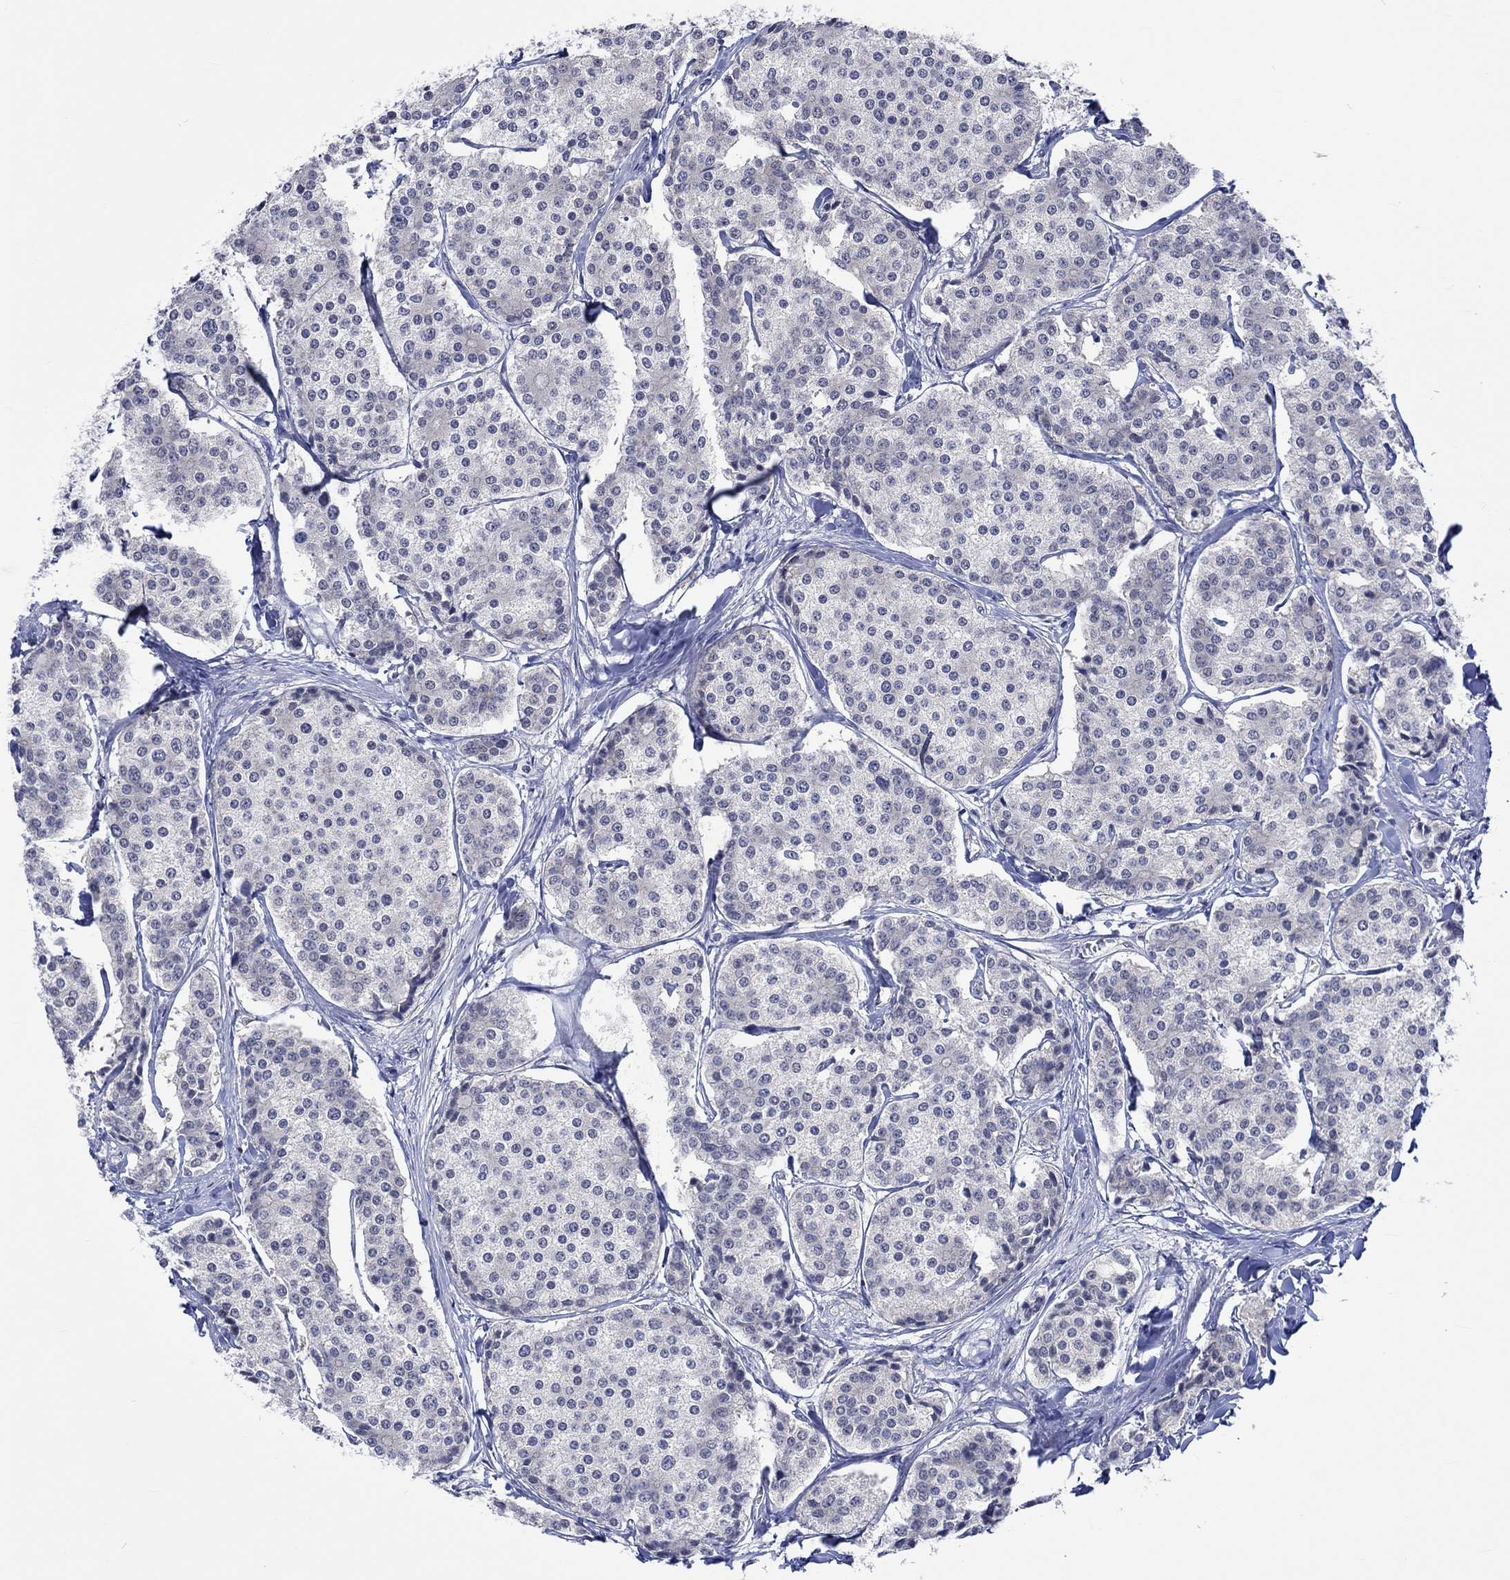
{"staining": {"intensity": "negative", "quantity": "none", "location": "none"}, "tissue": "carcinoid", "cell_type": "Tumor cells", "image_type": "cancer", "snomed": [{"axis": "morphology", "description": "Carcinoid, malignant, NOS"}, {"axis": "topography", "description": "Small intestine"}], "caption": "DAB immunohistochemical staining of human carcinoid displays no significant expression in tumor cells.", "gene": "E2F8", "patient": {"sex": "female", "age": 65}}